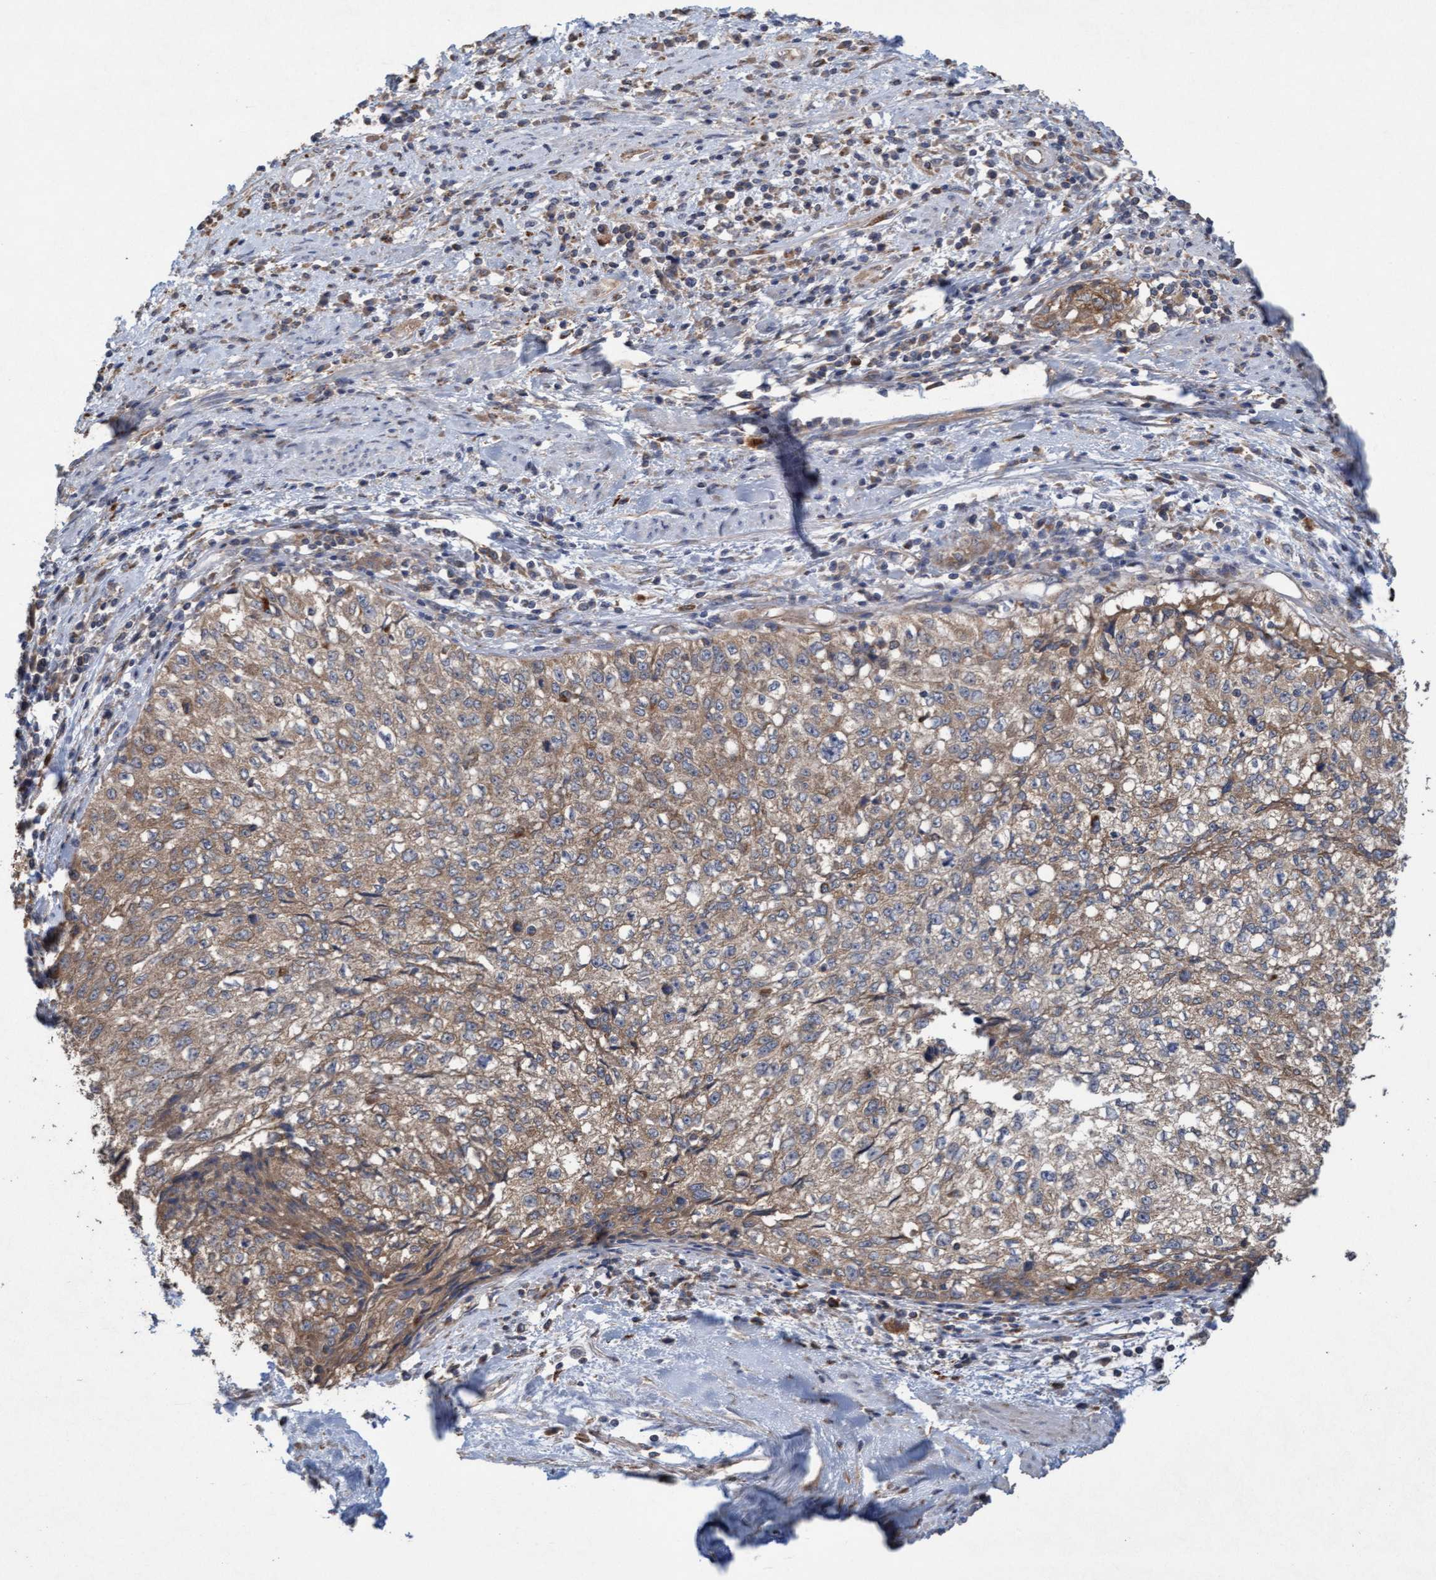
{"staining": {"intensity": "moderate", "quantity": ">75%", "location": "cytoplasmic/membranous"}, "tissue": "cervical cancer", "cell_type": "Tumor cells", "image_type": "cancer", "snomed": [{"axis": "morphology", "description": "Squamous cell carcinoma, NOS"}, {"axis": "topography", "description": "Cervix"}], "caption": "Approximately >75% of tumor cells in human squamous cell carcinoma (cervical) reveal moderate cytoplasmic/membranous protein staining as visualized by brown immunohistochemical staining.", "gene": "ATPAF2", "patient": {"sex": "female", "age": 57}}